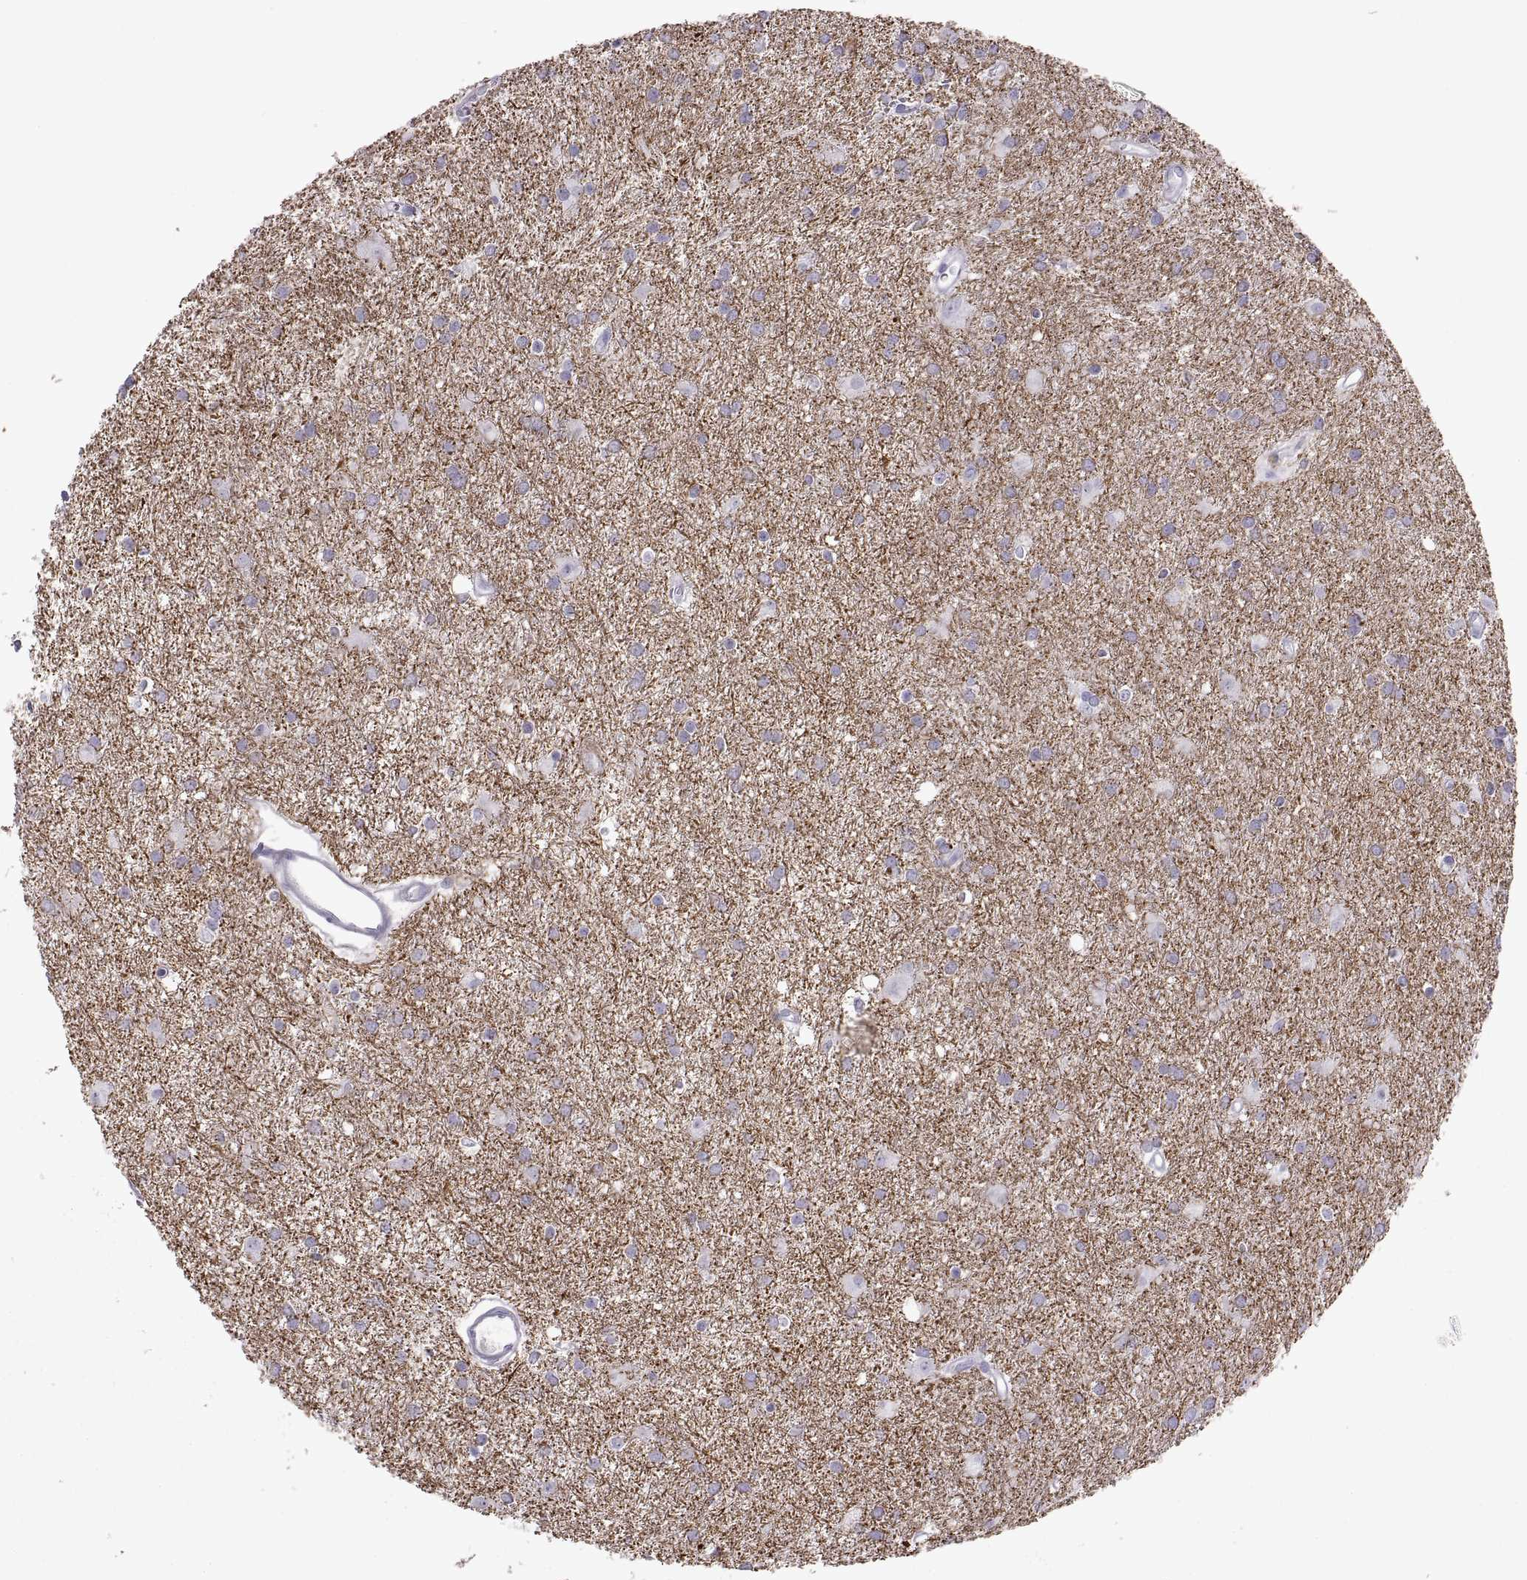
{"staining": {"intensity": "negative", "quantity": "none", "location": "none"}, "tissue": "glioma", "cell_type": "Tumor cells", "image_type": "cancer", "snomed": [{"axis": "morphology", "description": "Glioma, malignant, Low grade"}, {"axis": "topography", "description": "Brain"}], "caption": "This is a image of immunohistochemistry staining of glioma, which shows no staining in tumor cells.", "gene": "RGS20", "patient": {"sex": "male", "age": 58}}